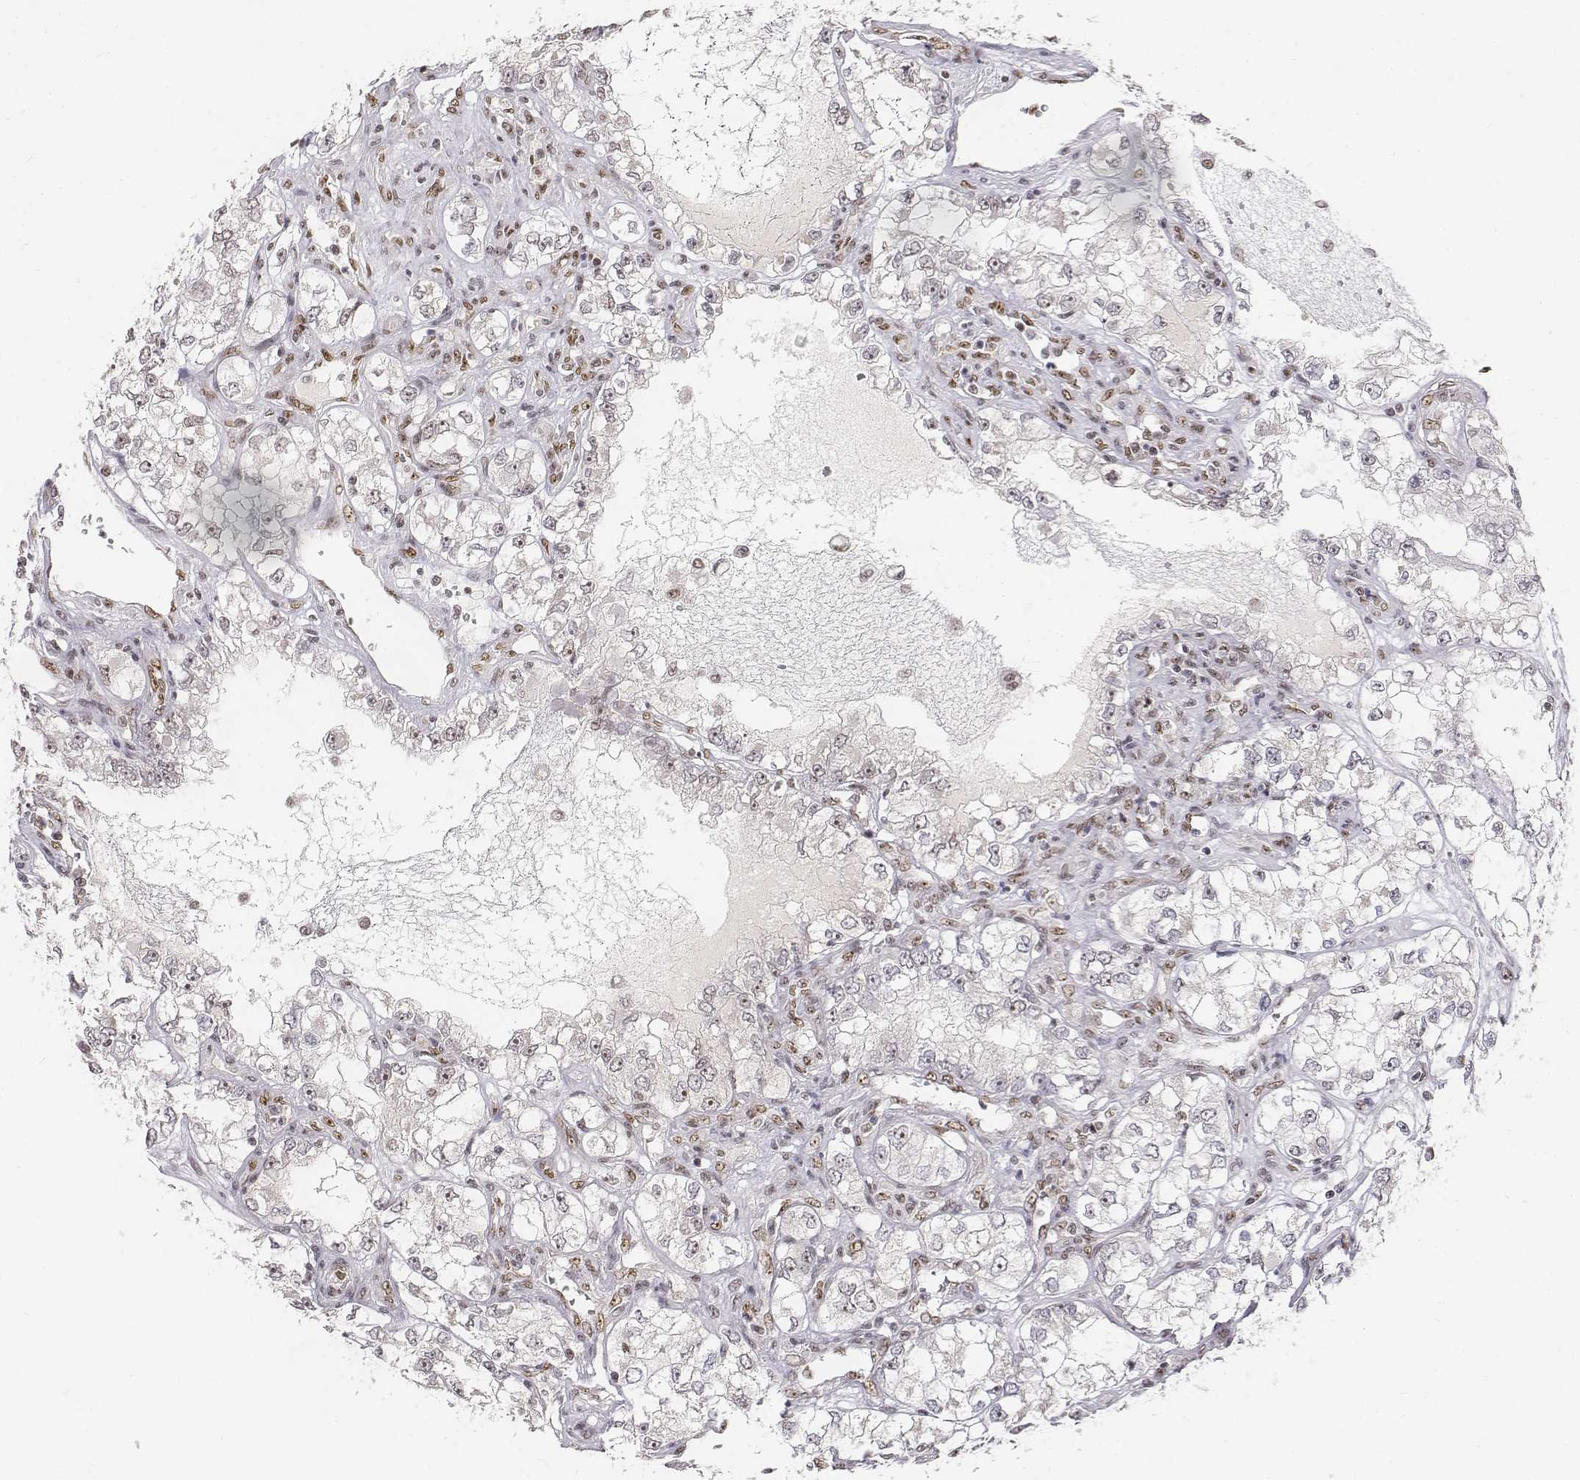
{"staining": {"intensity": "negative", "quantity": "none", "location": "none"}, "tissue": "renal cancer", "cell_type": "Tumor cells", "image_type": "cancer", "snomed": [{"axis": "morphology", "description": "Adenocarcinoma, NOS"}, {"axis": "topography", "description": "Kidney"}], "caption": "This is a micrograph of immunohistochemistry staining of renal adenocarcinoma, which shows no staining in tumor cells. (DAB (3,3'-diaminobenzidine) immunohistochemistry (IHC) visualized using brightfield microscopy, high magnification).", "gene": "PHF6", "patient": {"sex": "female", "age": 59}}